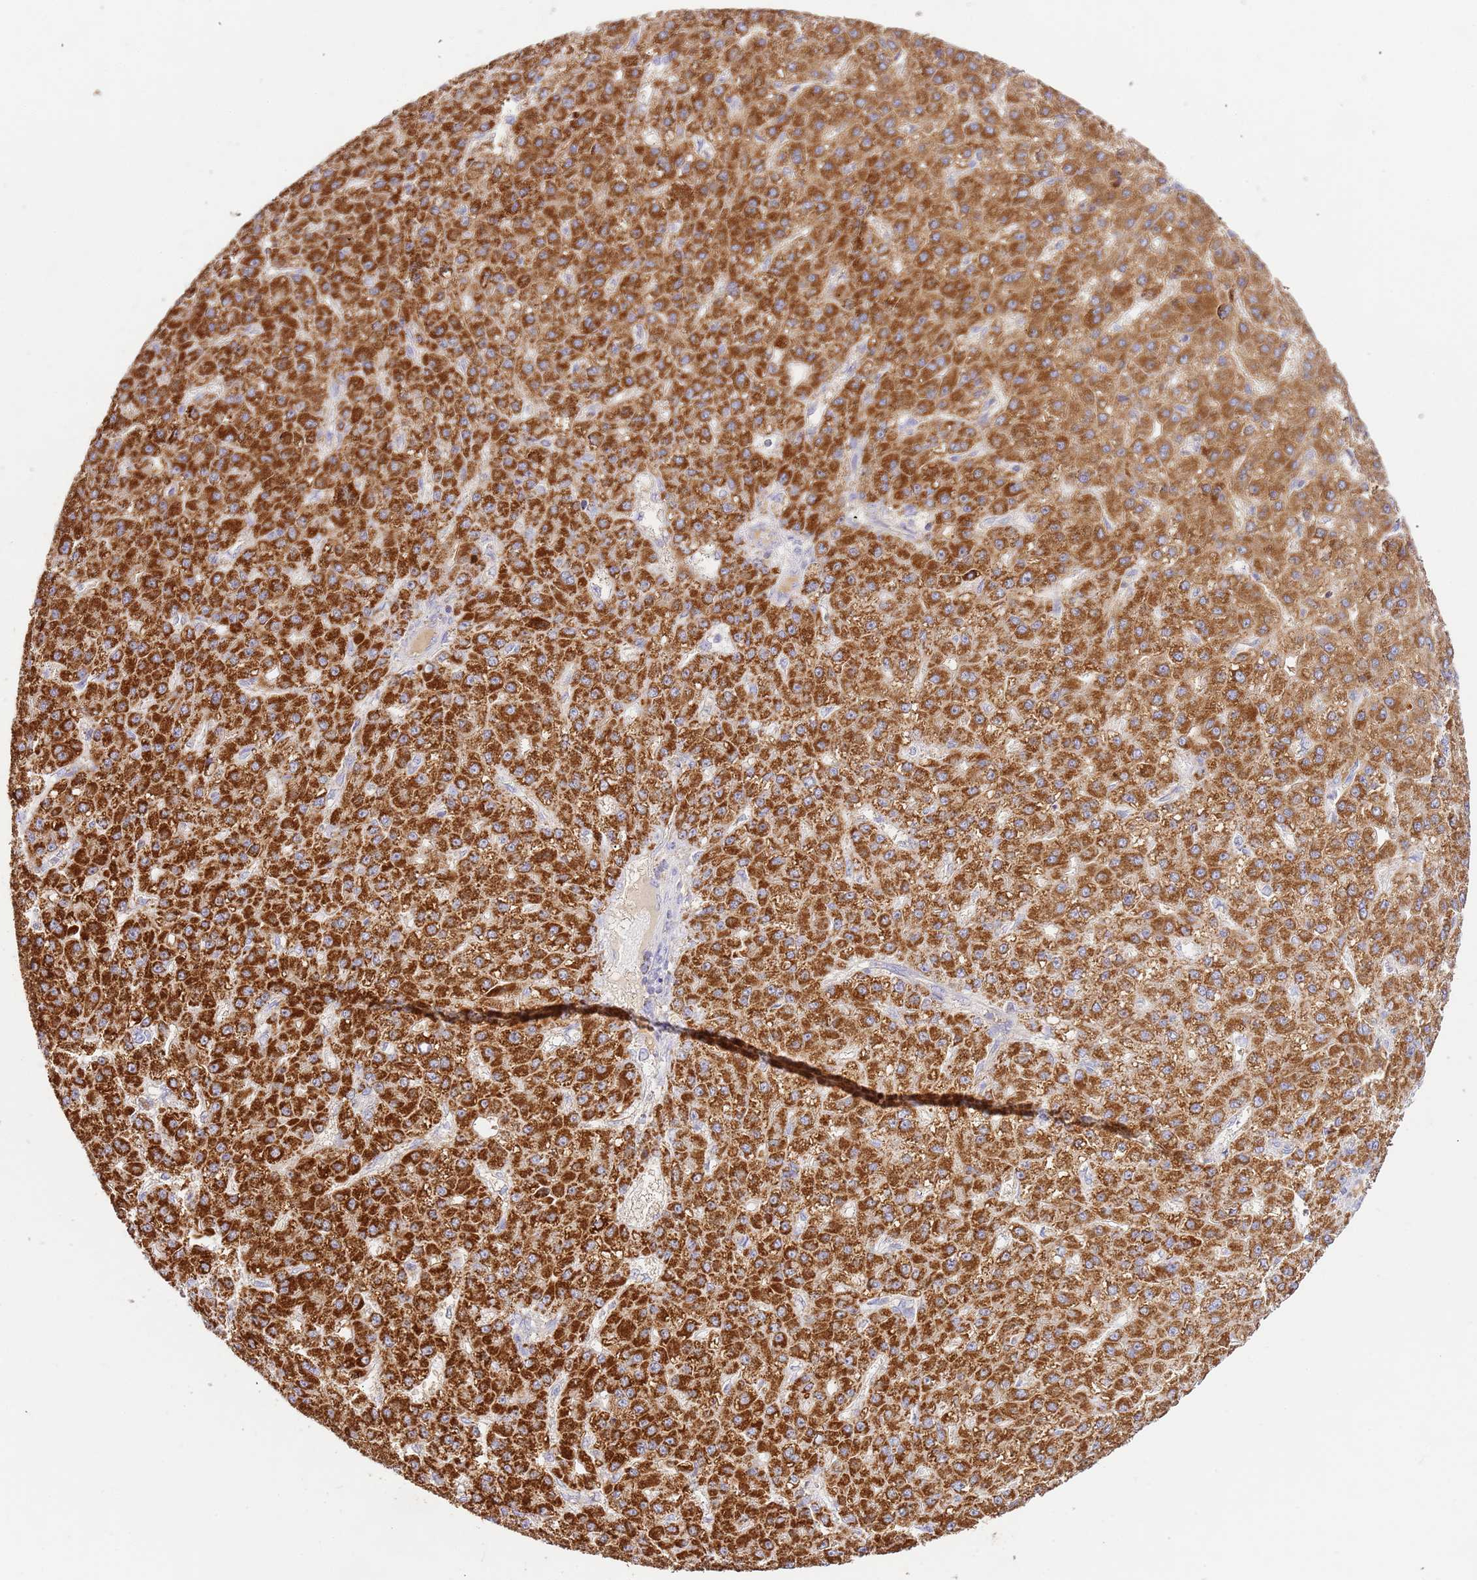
{"staining": {"intensity": "strong", "quantity": ">75%", "location": "cytoplasmic/membranous"}, "tissue": "liver cancer", "cell_type": "Tumor cells", "image_type": "cancer", "snomed": [{"axis": "morphology", "description": "Carcinoma, Hepatocellular, NOS"}, {"axis": "topography", "description": "Liver"}], "caption": "Human liver cancer (hepatocellular carcinoma) stained with a brown dye reveals strong cytoplasmic/membranous positive staining in about >75% of tumor cells.", "gene": "ZBTB39", "patient": {"sex": "male", "age": 67}}